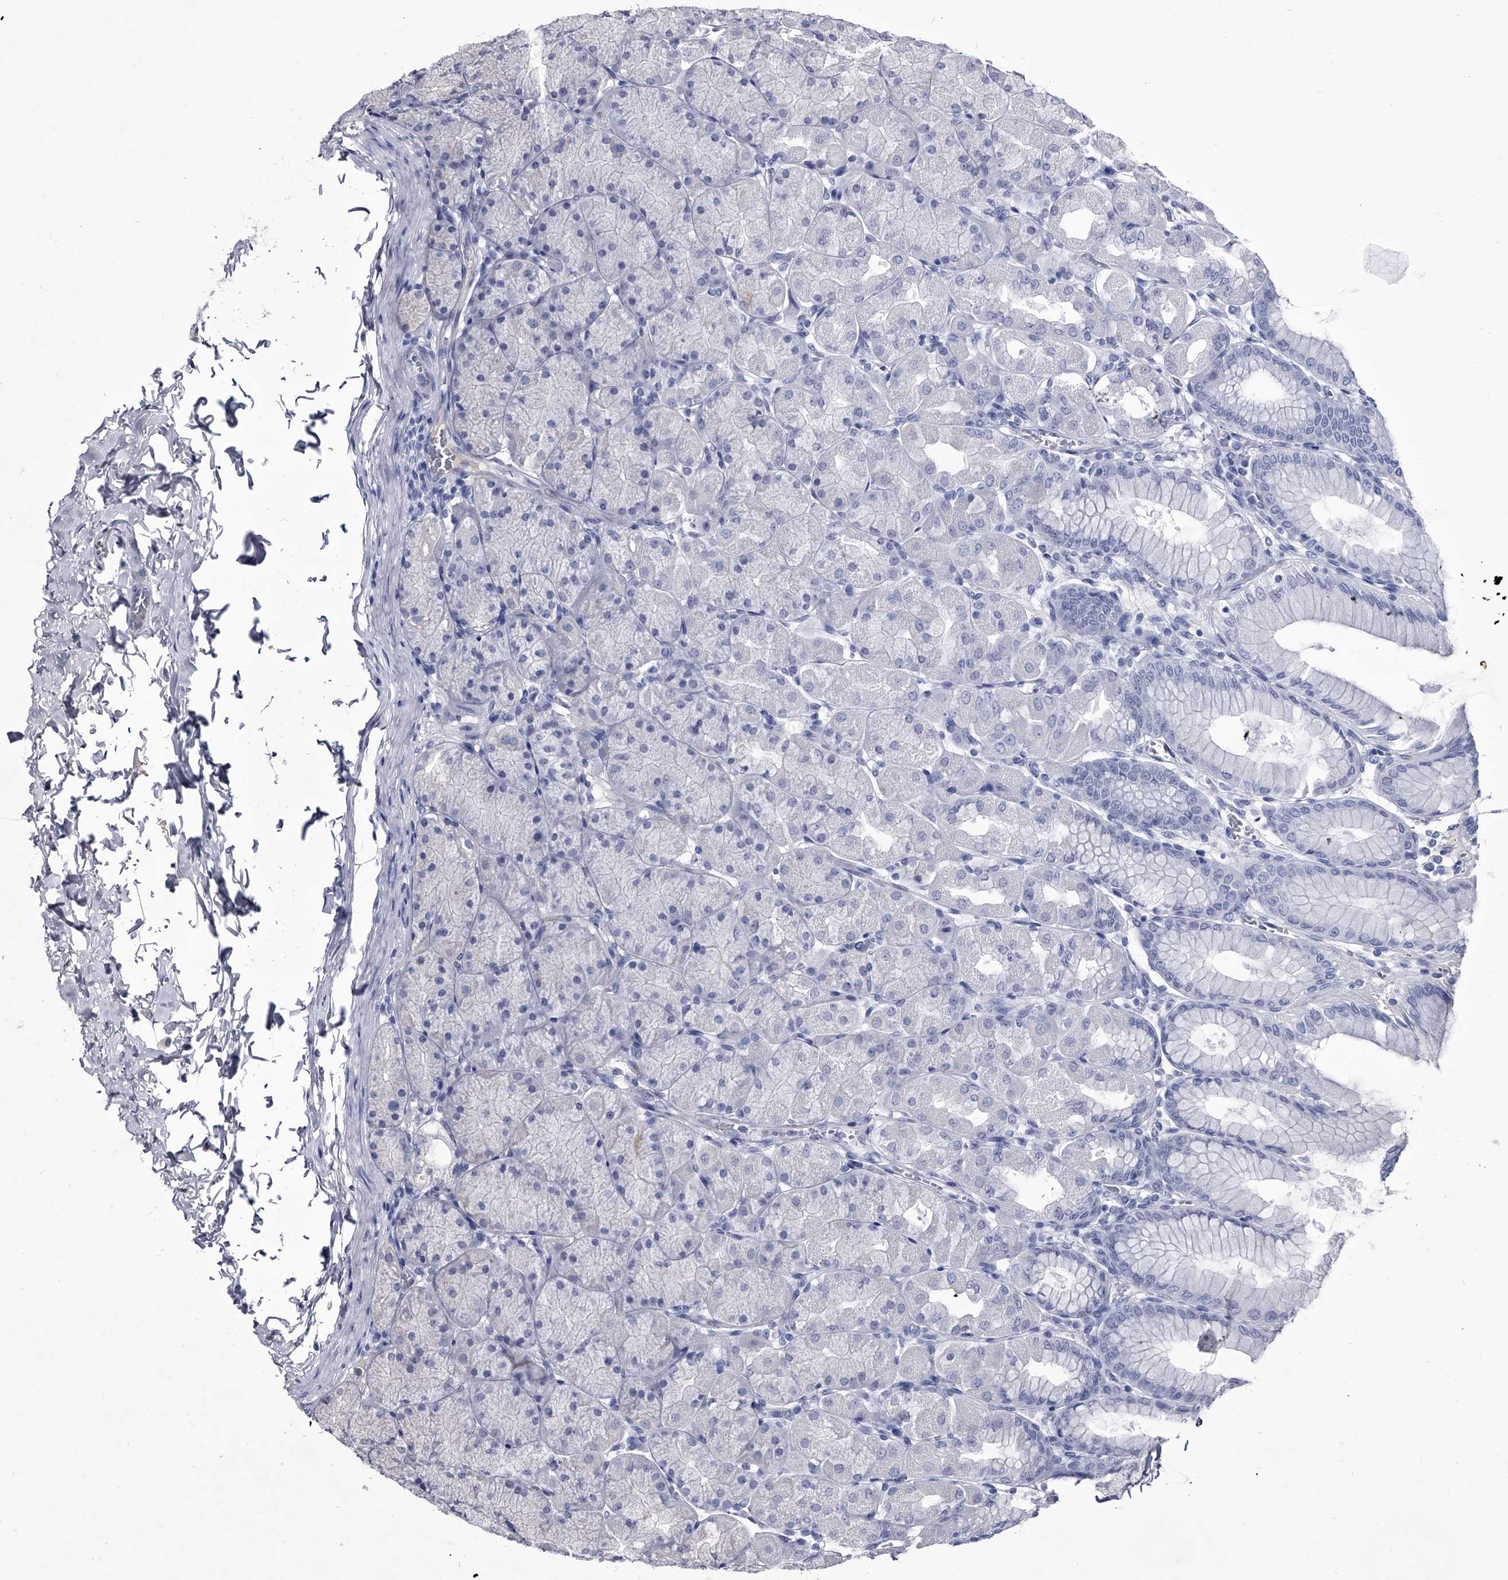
{"staining": {"intensity": "negative", "quantity": "none", "location": "none"}, "tissue": "stomach", "cell_type": "Glandular cells", "image_type": "normal", "snomed": [{"axis": "morphology", "description": "Normal tissue, NOS"}, {"axis": "topography", "description": "Stomach, upper"}], "caption": "Immunohistochemical staining of normal stomach displays no significant positivity in glandular cells. (DAB immunohistochemistry, high magnification).", "gene": "CRISP2", "patient": {"sex": "female", "age": 56}}